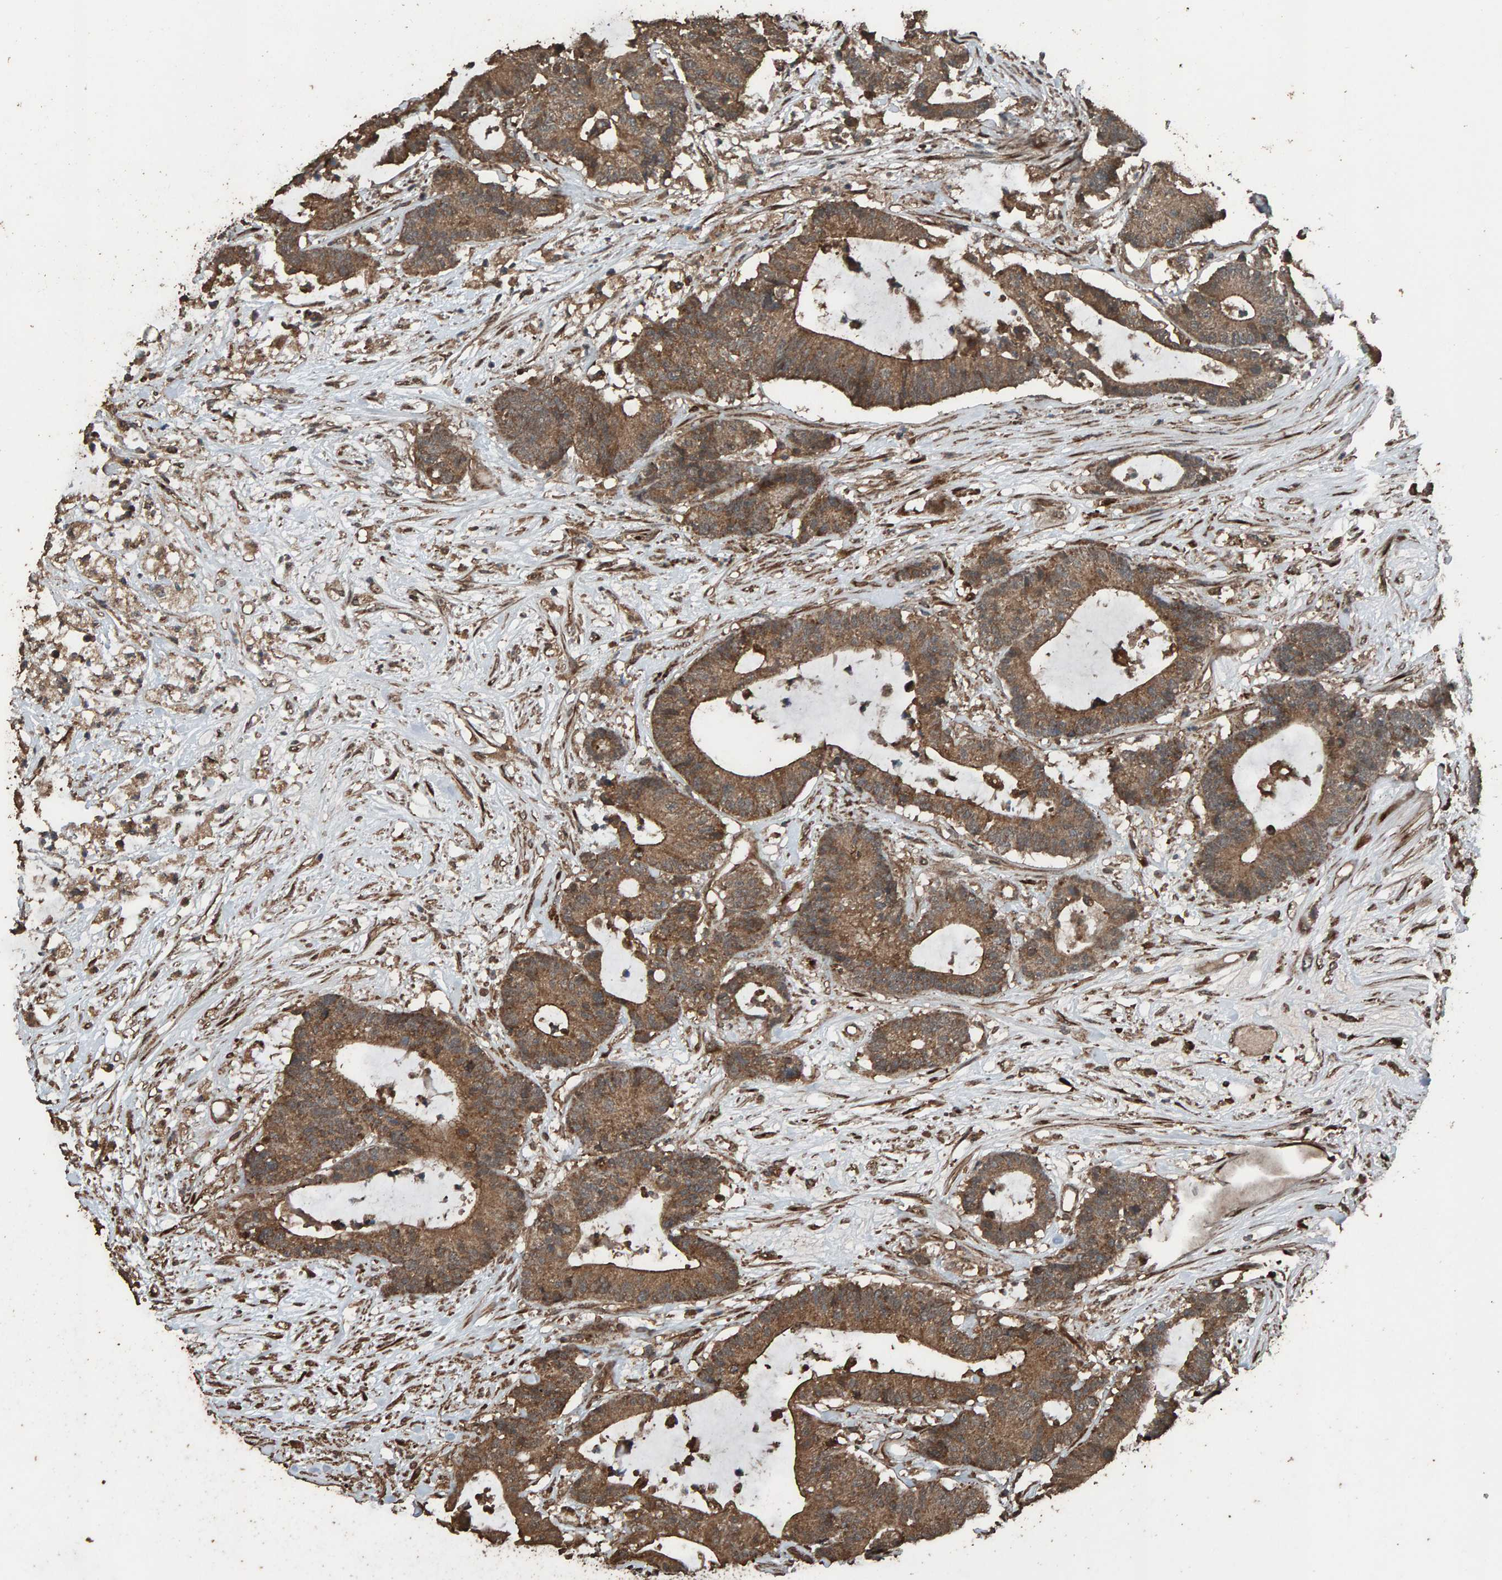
{"staining": {"intensity": "moderate", "quantity": ">75%", "location": "cytoplasmic/membranous"}, "tissue": "colorectal cancer", "cell_type": "Tumor cells", "image_type": "cancer", "snomed": [{"axis": "morphology", "description": "Adenocarcinoma, NOS"}, {"axis": "topography", "description": "Colon"}], "caption": "Immunohistochemistry (IHC) (DAB (3,3'-diaminobenzidine)) staining of colorectal cancer (adenocarcinoma) exhibits moderate cytoplasmic/membranous protein expression in approximately >75% of tumor cells. (Stains: DAB in brown, nuclei in blue, Microscopy: brightfield microscopy at high magnification).", "gene": "DUS1L", "patient": {"sex": "female", "age": 84}}